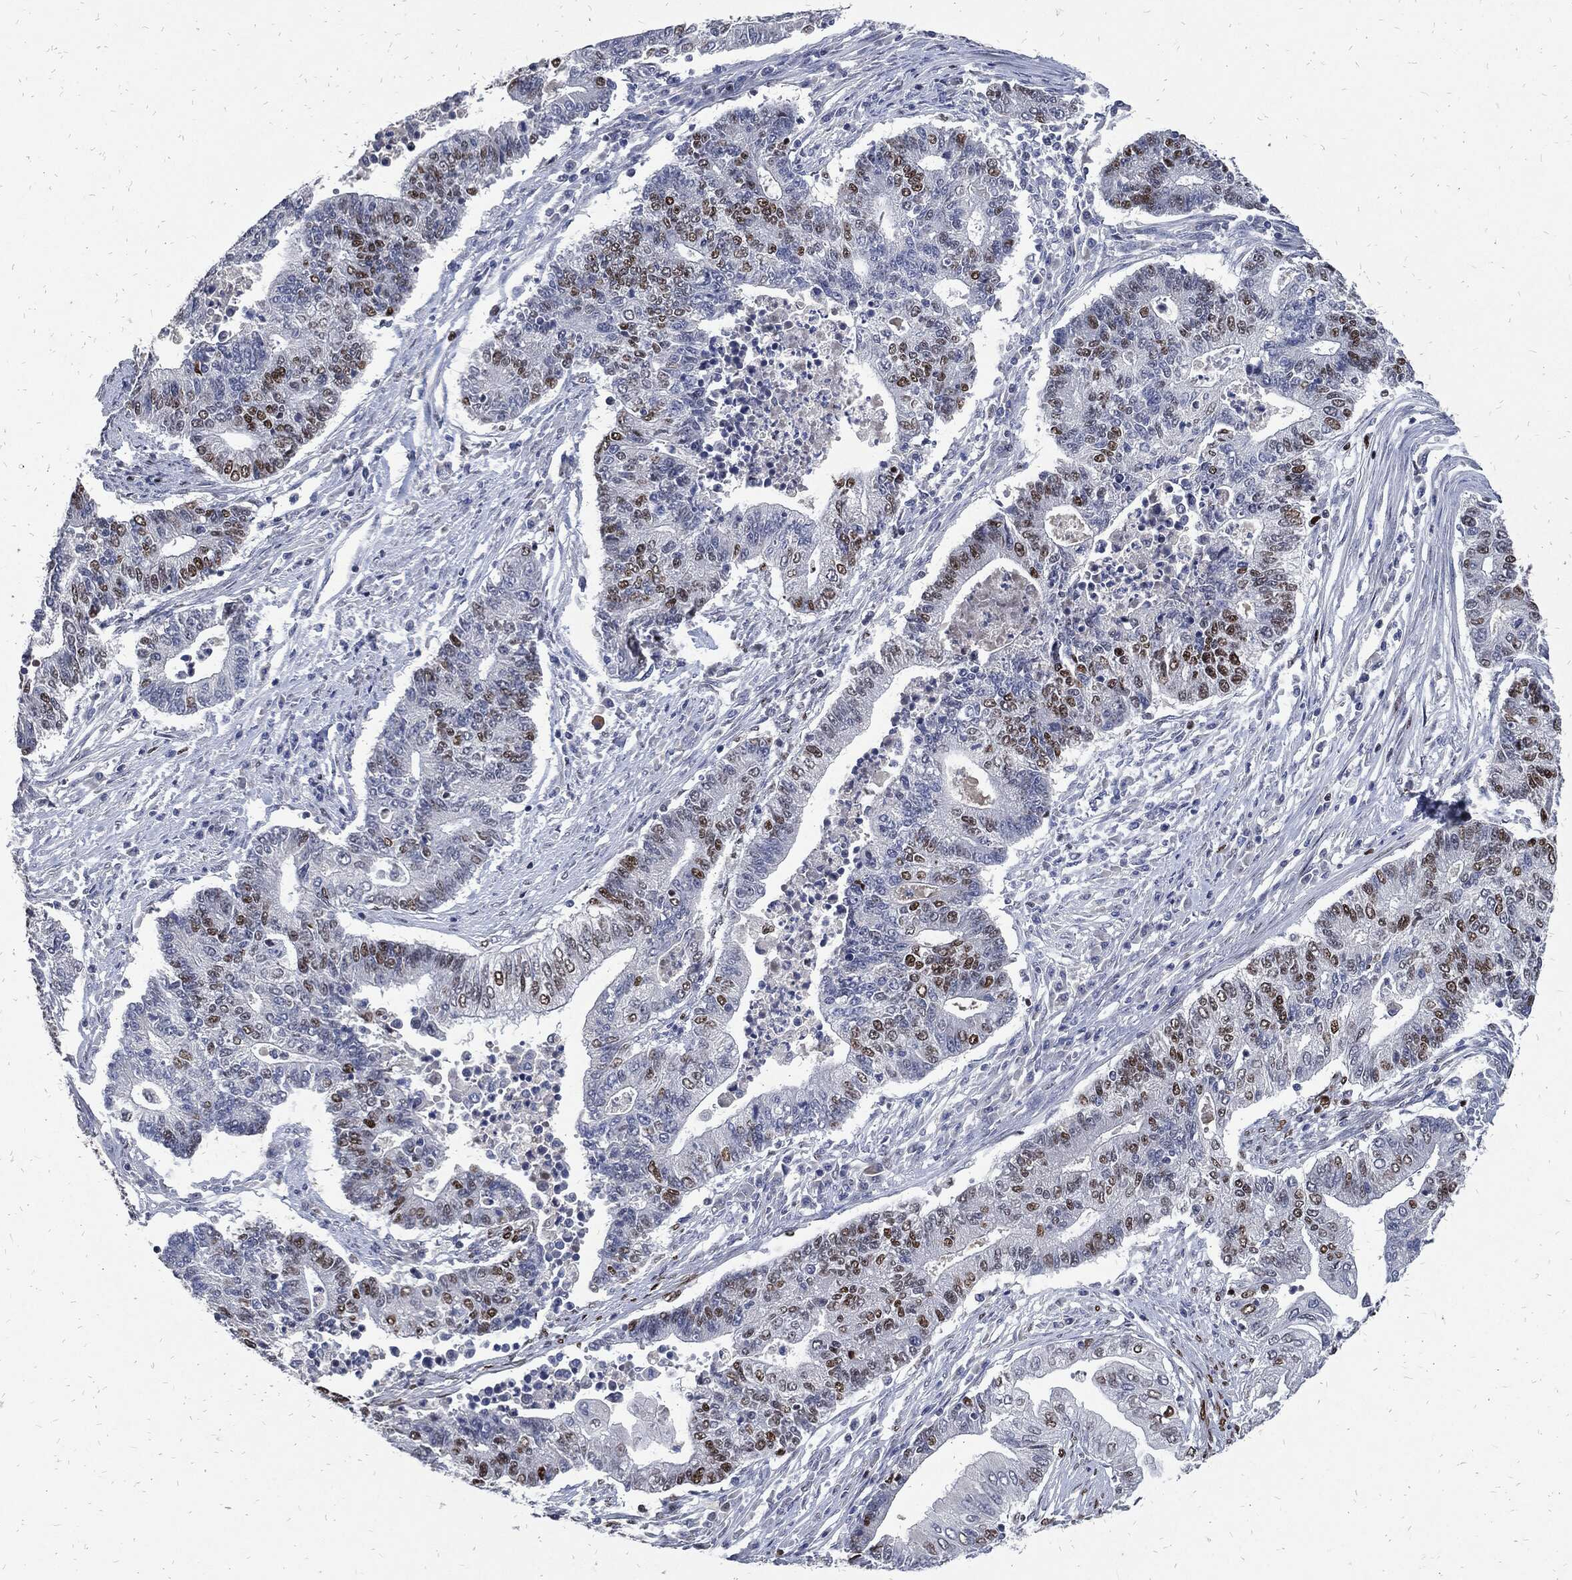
{"staining": {"intensity": "moderate", "quantity": "<25%", "location": "nuclear"}, "tissue": "endometrial cancer", "cell_type": "Tumor cells", "image_type": "cancer", "snomed": [{"axis": "morphology", "description": "Adenocarcinoma, NOS"}, {"axis": "topography", "description": "Uterus"}, {"axis": "topography", "description": "Endometrium"}], "caption": "Adenocarcinoma (endometrial) stained with IHC demonstrates moderate nuclear expression in about <25% of tumor cells.", "gene": "JUN", "patient": {"sex": "female", "age": 54}}